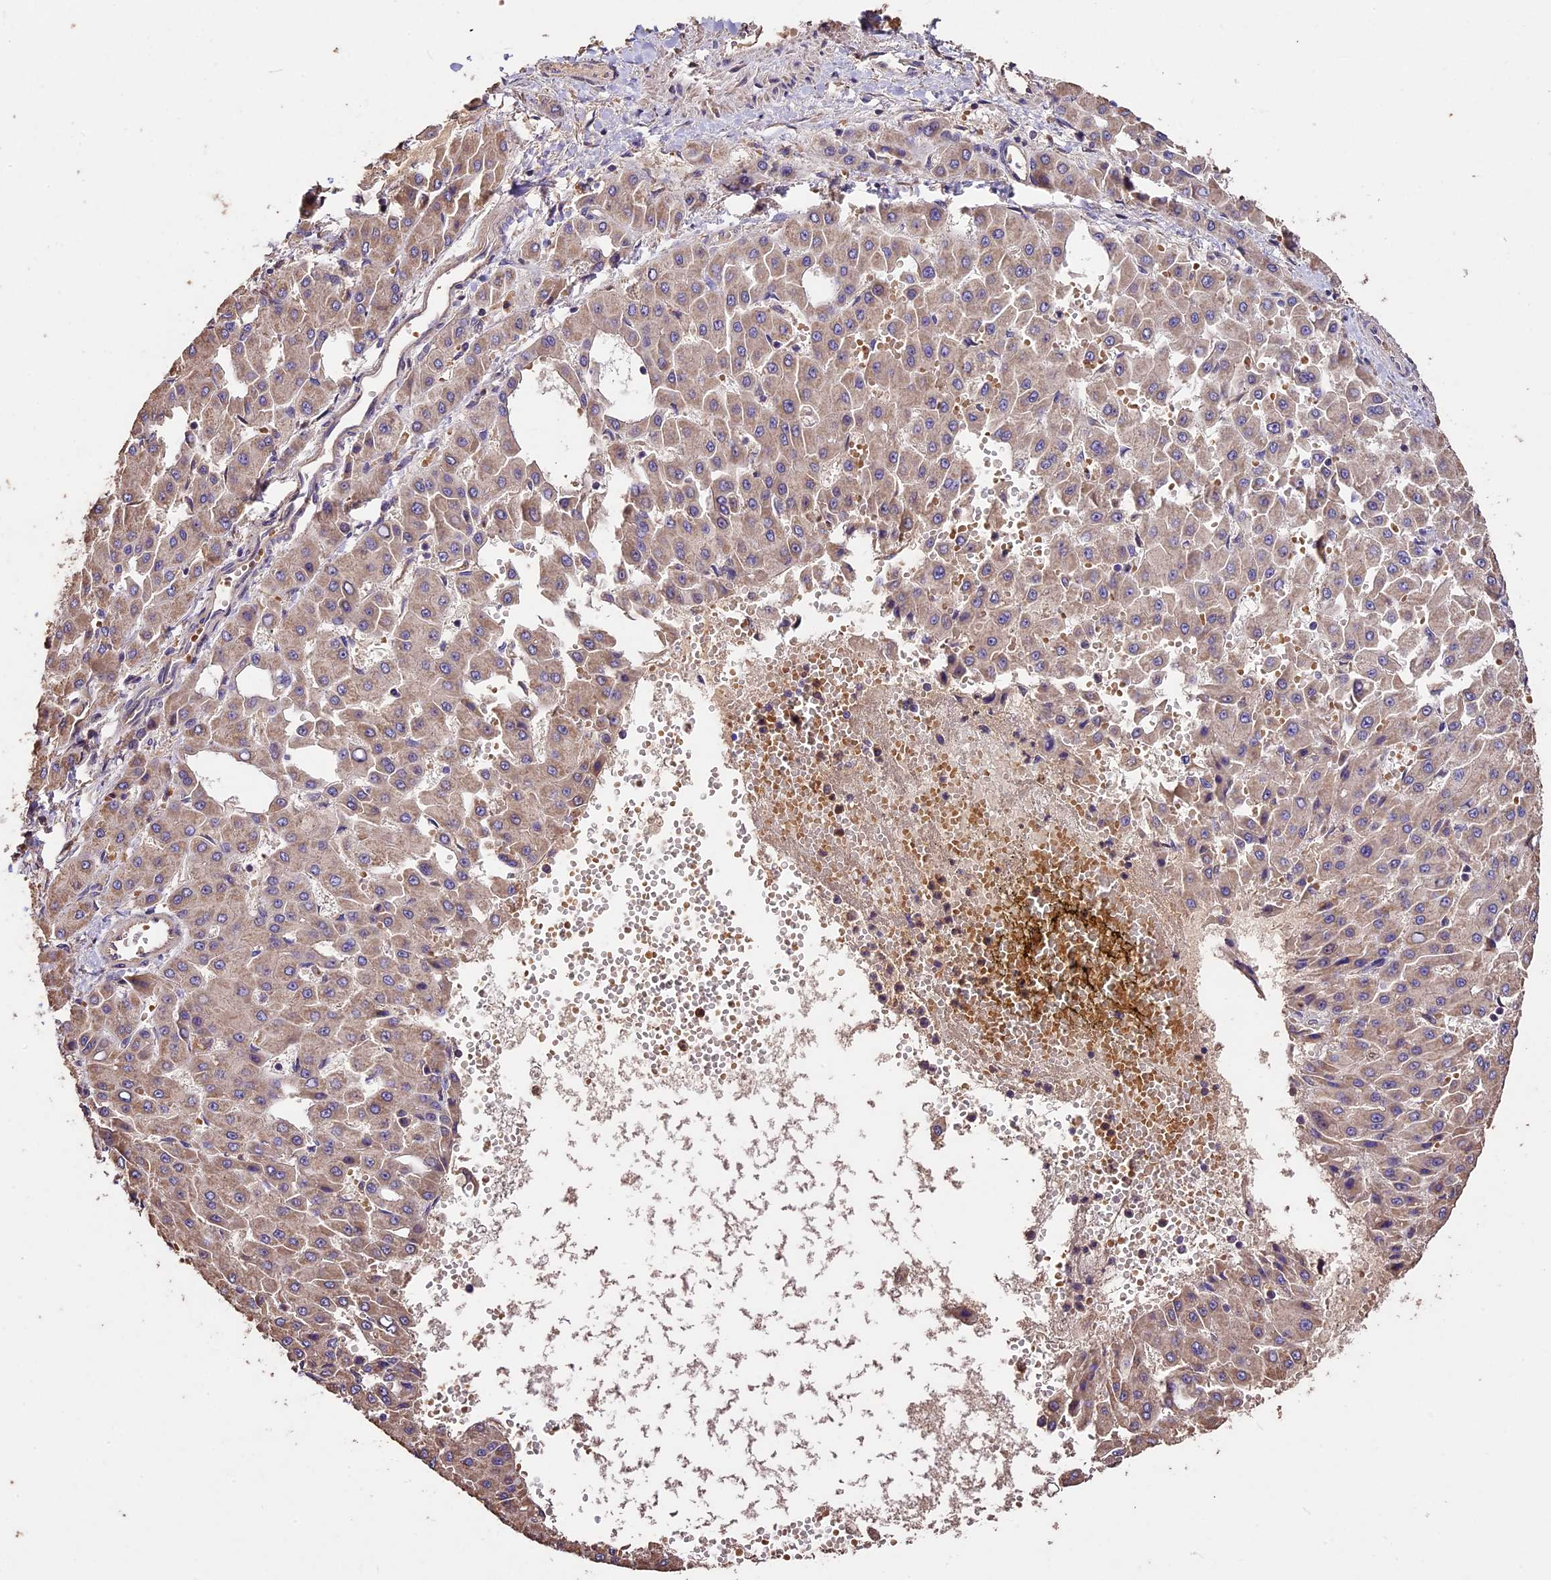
{"staining": {"intensity": "weak", "quantity": ">75%", "location": "cytoplasmic/membranous"}, "tissue": "liver cancer", "cell_type": "Tumor cells", "image_type": "cancer", "snomed": [{"axis": "morphology", "description": "Carcinoma, Hepatocellular, NOS"}, {"axis": "topography", "description": "Liver"}], "caption": "Weak cytoplasmic/membranous protein expression is appreciated in about >75% of tumor cells in liver cancer (hepatocellular carcinoma).", "gene": "CRLF1", "patient": {"sex": "male", "age": 47}}